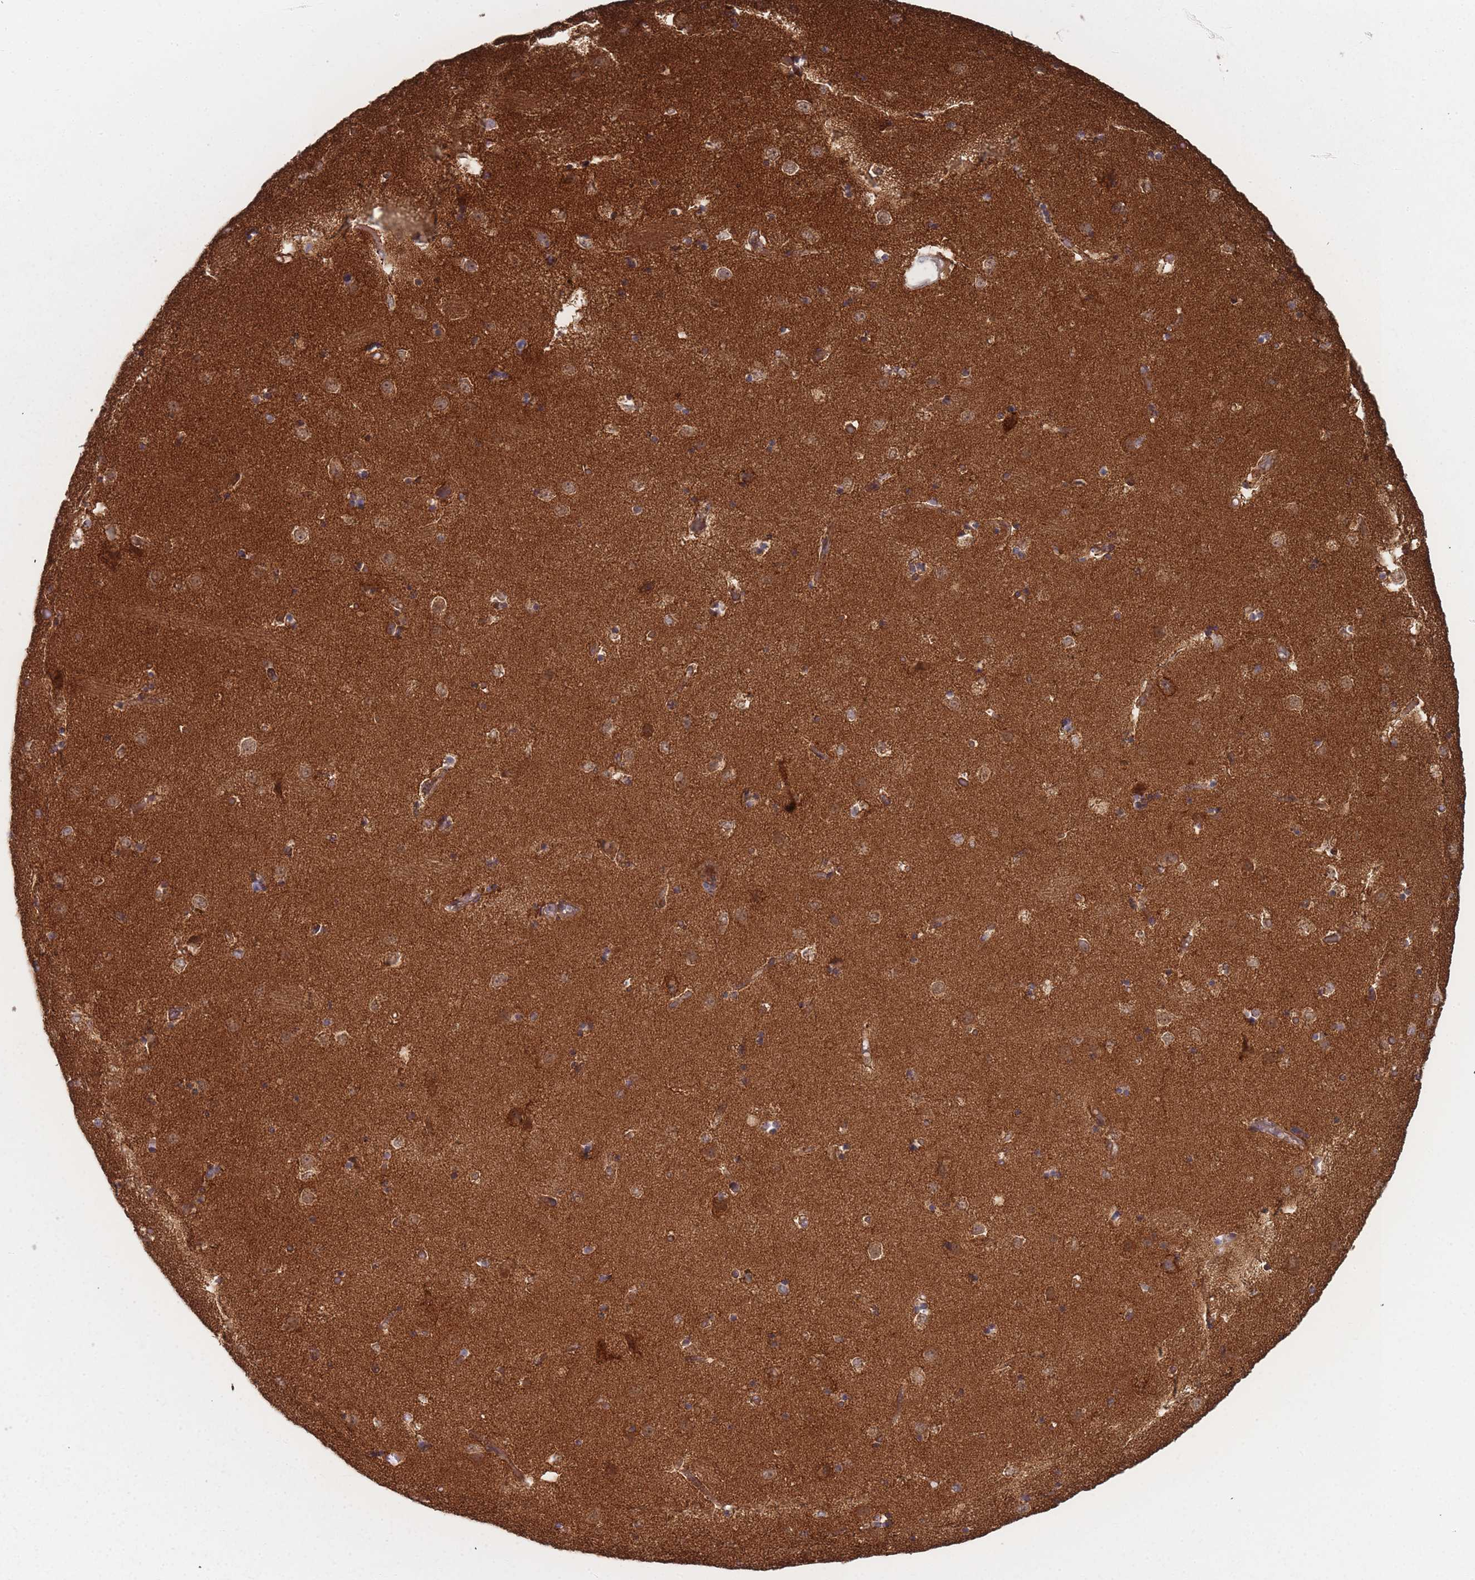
{"staining": {"intensity": "weak", "quantity": "<25%", "location": "cytoplasmic/membranous"}, "tissue": "caudate", "cell_type": "Glial cells", "image_type": "normal", "snomed": [{"axis": "morphology", "description": "Normal tissue, NOS"}, {"axis": "topography", "description": "Lateral ventricle wall"}], "caption": "IHC micrograph of unremarkable caudate: caudate stained with DAB (3,3'-diaminobenzidine) exhibits no significant protein expression in glial cells. Brightfield microscopy of immunohistochemistry stained with DAB (brown) and hematoxylin (blue), captured at high magnification.", "gene": "PSMB3", "patient": {"sex": "female", "age": 52}}